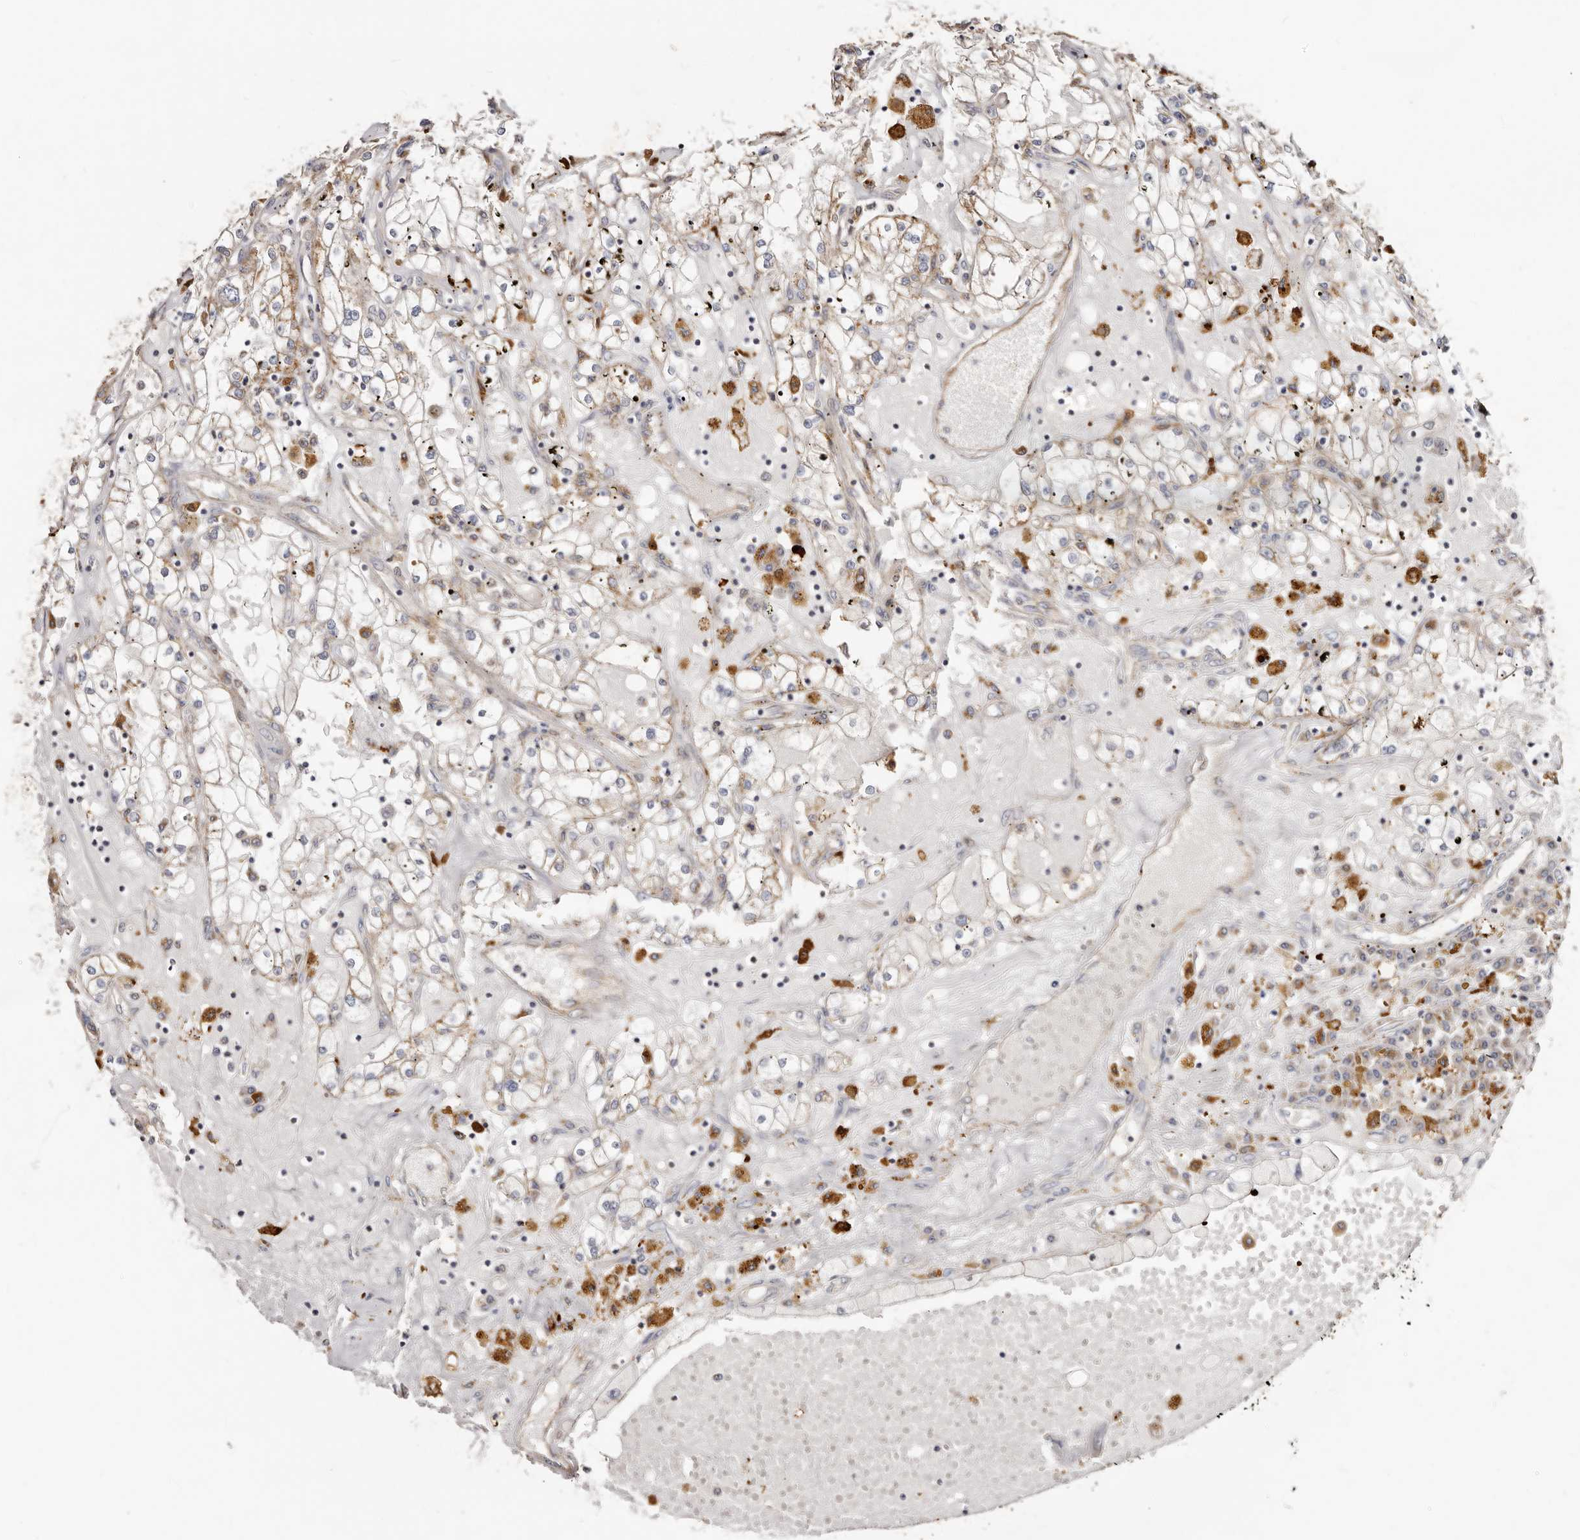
{"staining": {"intensity": "weak", "quantity": ">75%", "location": "cytoplasmic/membranous"}, "tissue": "renal cancer", "cell_type": "Tumor cells", "image_type": "cancer", "snomed": [{"axis": "morphology", "description": "Adenocarcinoma, NOS"}, {"axis": "topography", "description": "Kidney"}], "caption": "Weak cytoplasmic/membranous positivity for a protein is identified in approximately >75% of tumor cells of renal cancer (adenocarcinoma) using IHC.", "gene": "BAIAP2L1", "patient": {"sex": "male", "age": 56}}